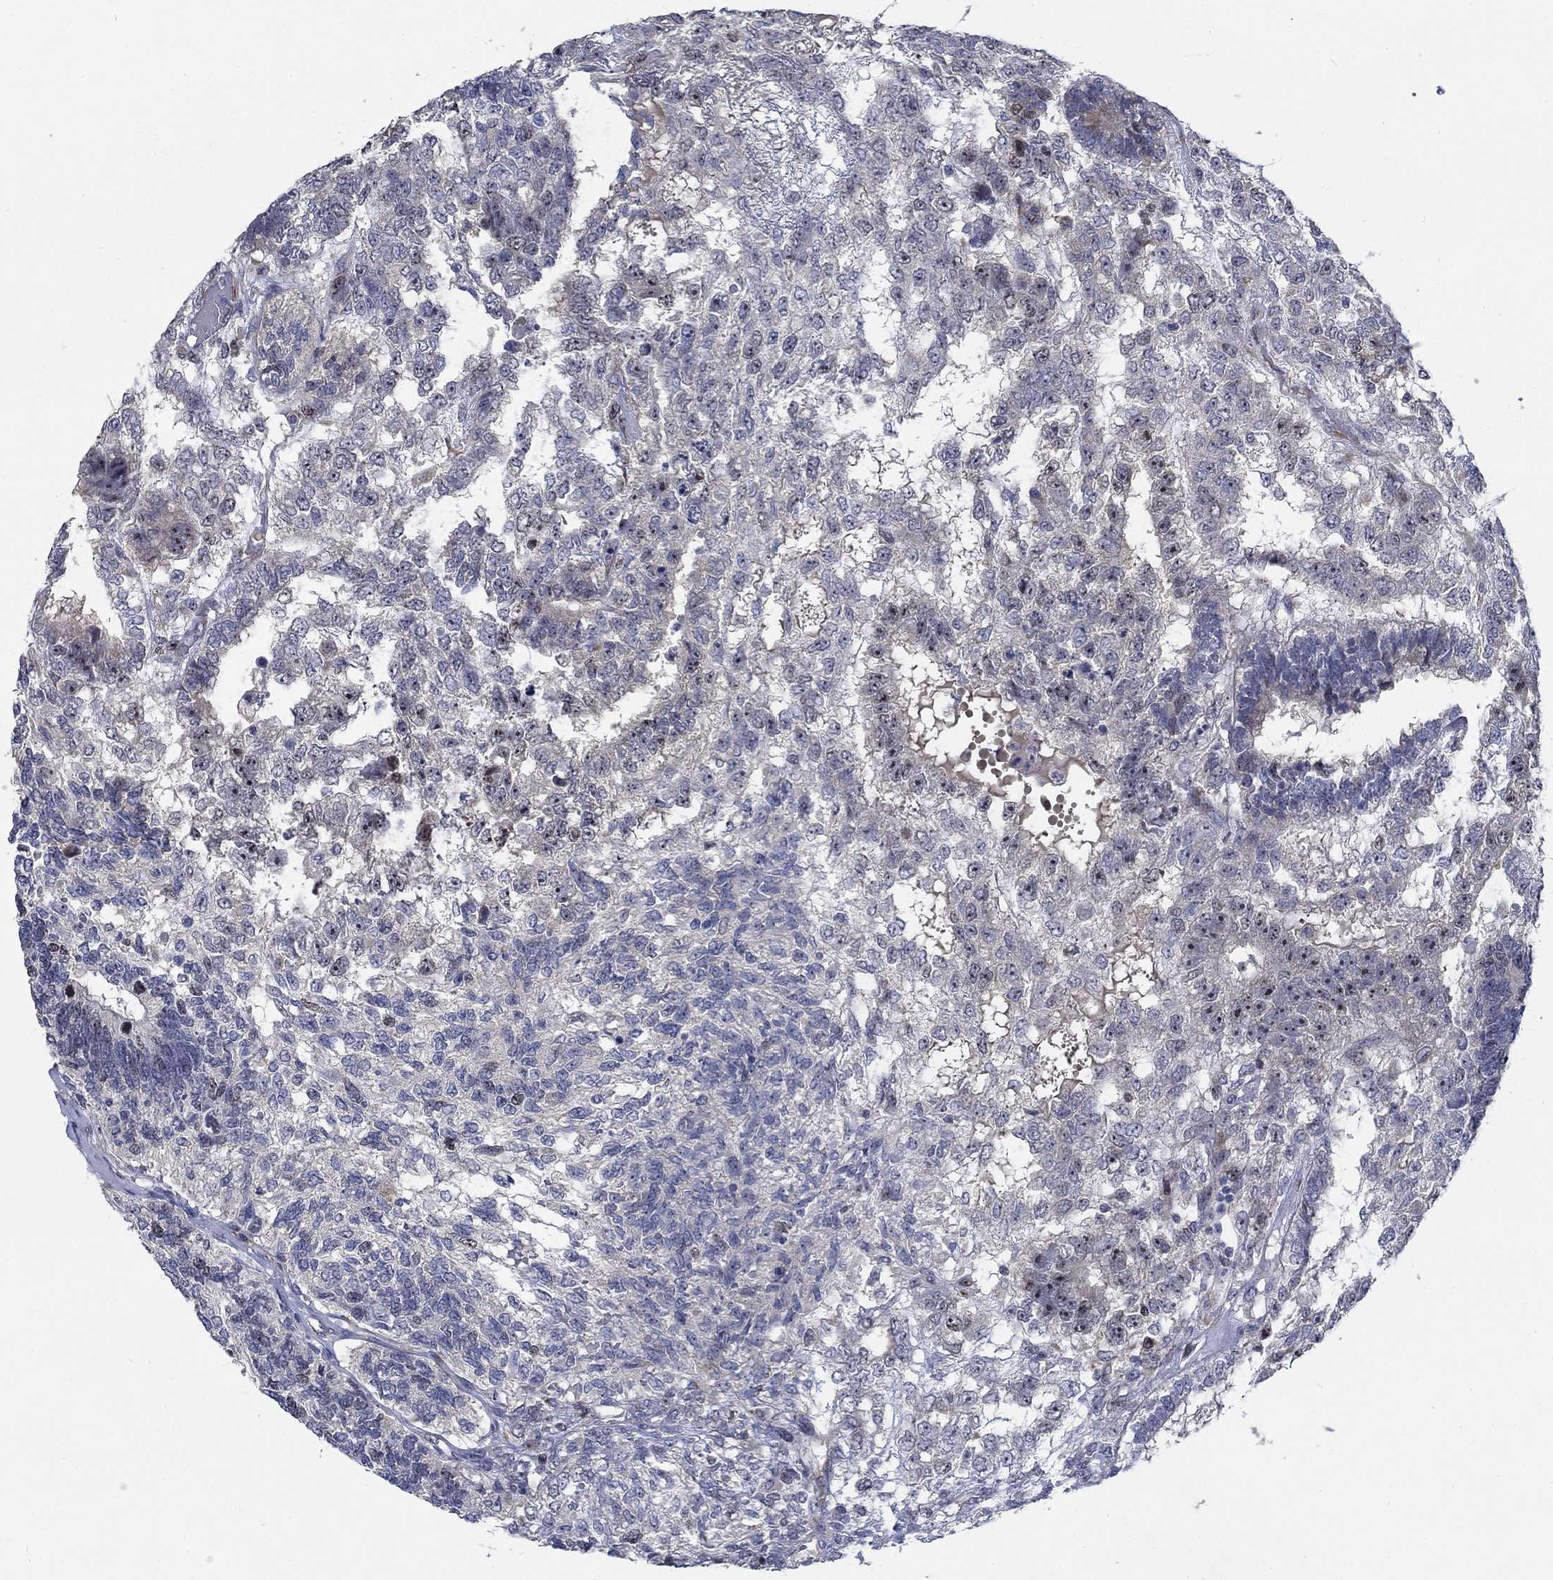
{"staining": {"intensity": "negative", "quantity": "none", "location": "none"}, "tissue": "testis cancer", "cell_type": "Tumor cells", "image_type": "cancer", "snomed": [{"axis": "morphology", "description": "Seminoma, NOS"}, {"axis": "morphology", "description": "Carcinoma, Embryonal, NOS"}, {"axis": "topography", "description": "Testis"}], "caption": "DAB (3,3'-diaminobenzidine) immunohistochemical staining of embryonal carcinoma (testis) reveals no significant positivity in tumor cells. Brightfield microscopy of IHC stained with DAB (brown) and hematoxylin (blue), captured at high magnification.", "gene": "MMP24", "patient": {"sex": "male", "age": 41}}